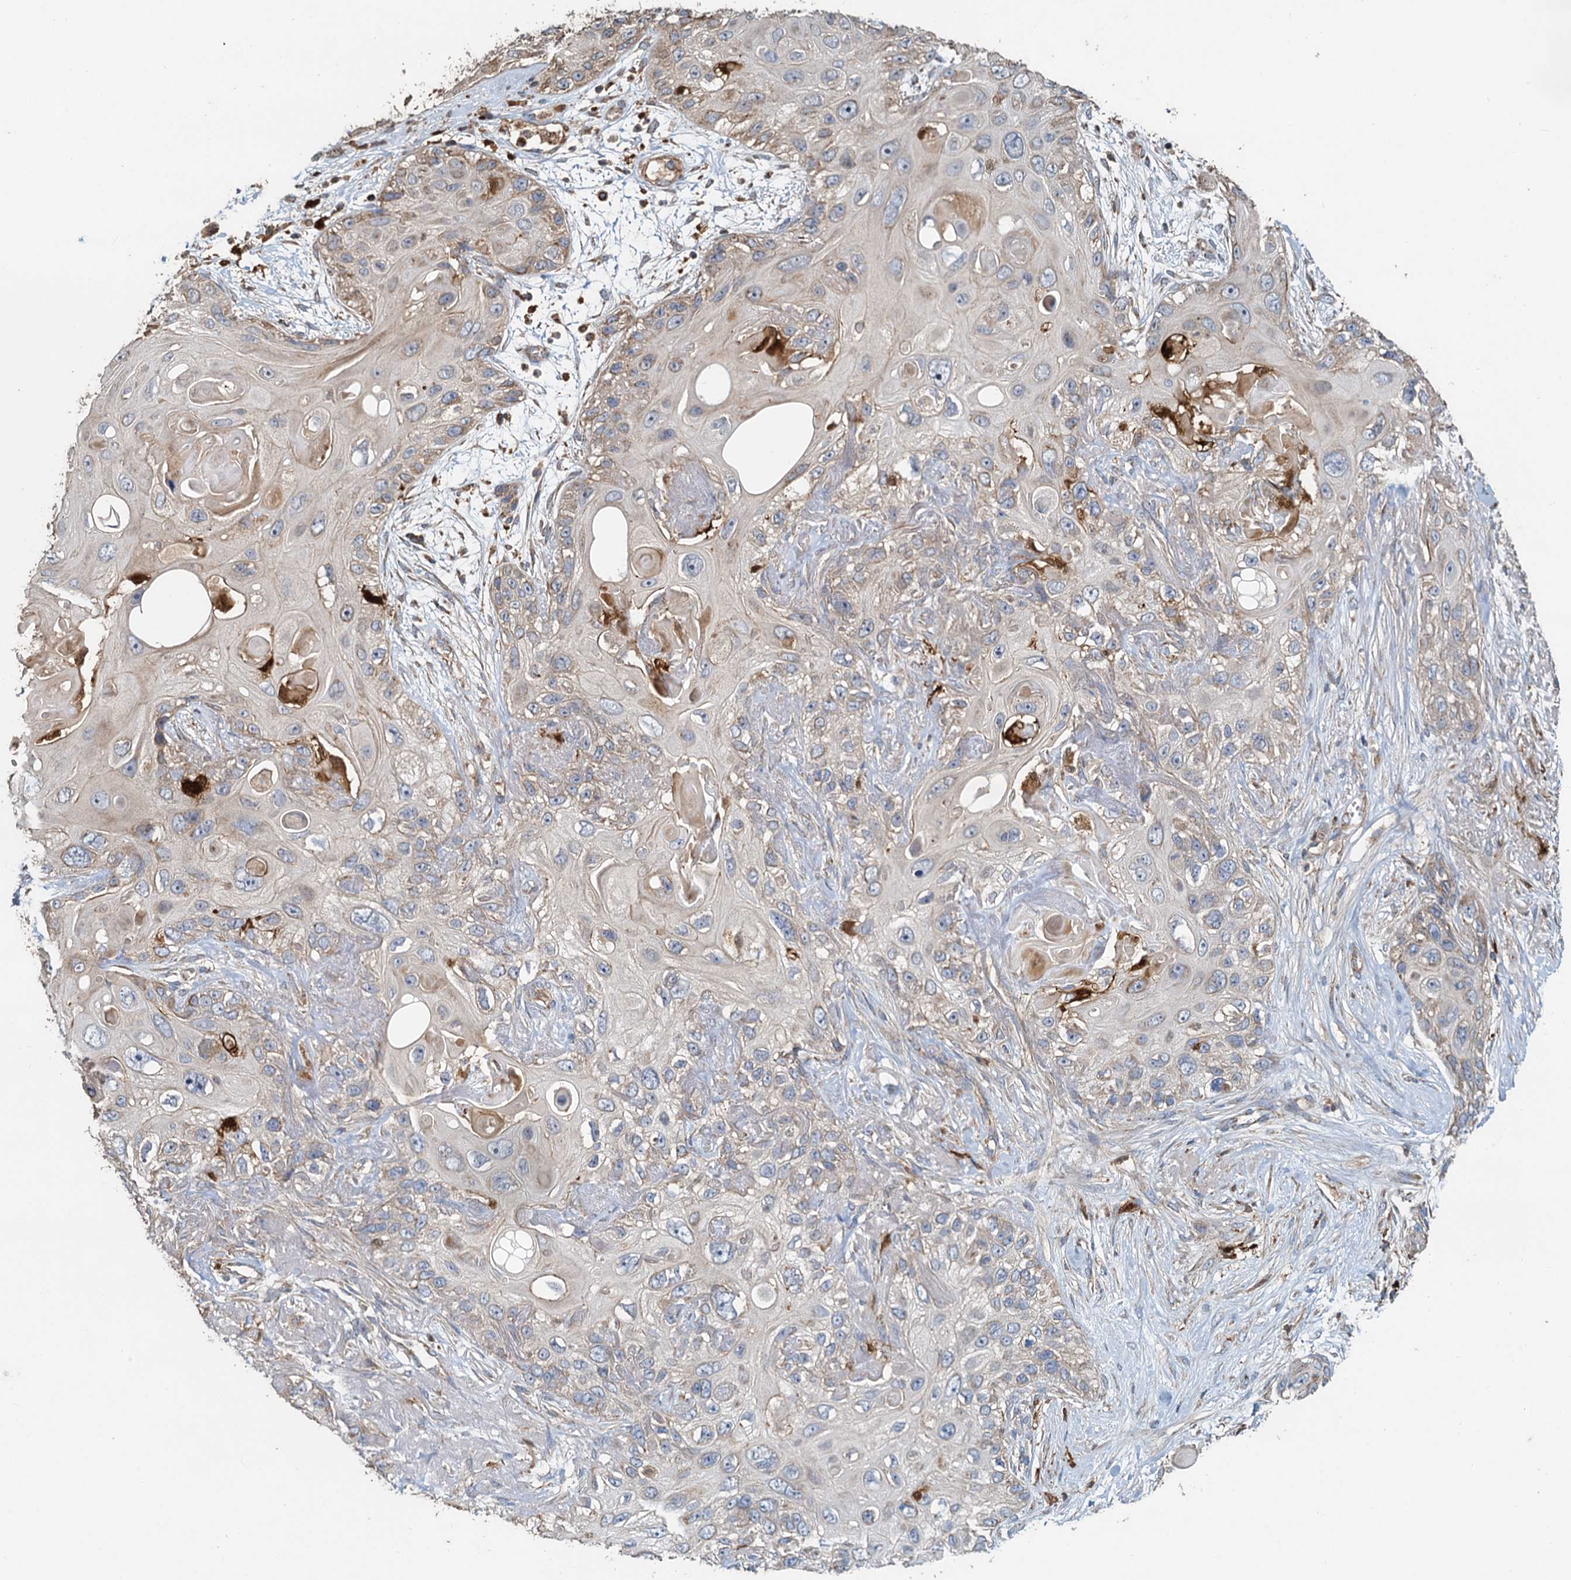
{"staining": {"intensity": "weak", "quantity": "<25%", "location": "cytoplasmic/membranous"}, "tissue": "skin cancer", "cell_type": "Tumor cells", "image_type": "cancer", "snomed": [{"axis": "morphology", "description": "Normal tissue, NOS"}, {"axis": "morphology", "description": "Squamous cell carcinoma, NOS"}, {"axis": "topography", "description": "Skin"}], "caption": "Image shows no protein positivity in tumor cells of squamous cell carcinoma (skin) tissue.", "gene": "SDS", "patient": {"sex": "male", "age": 72}}